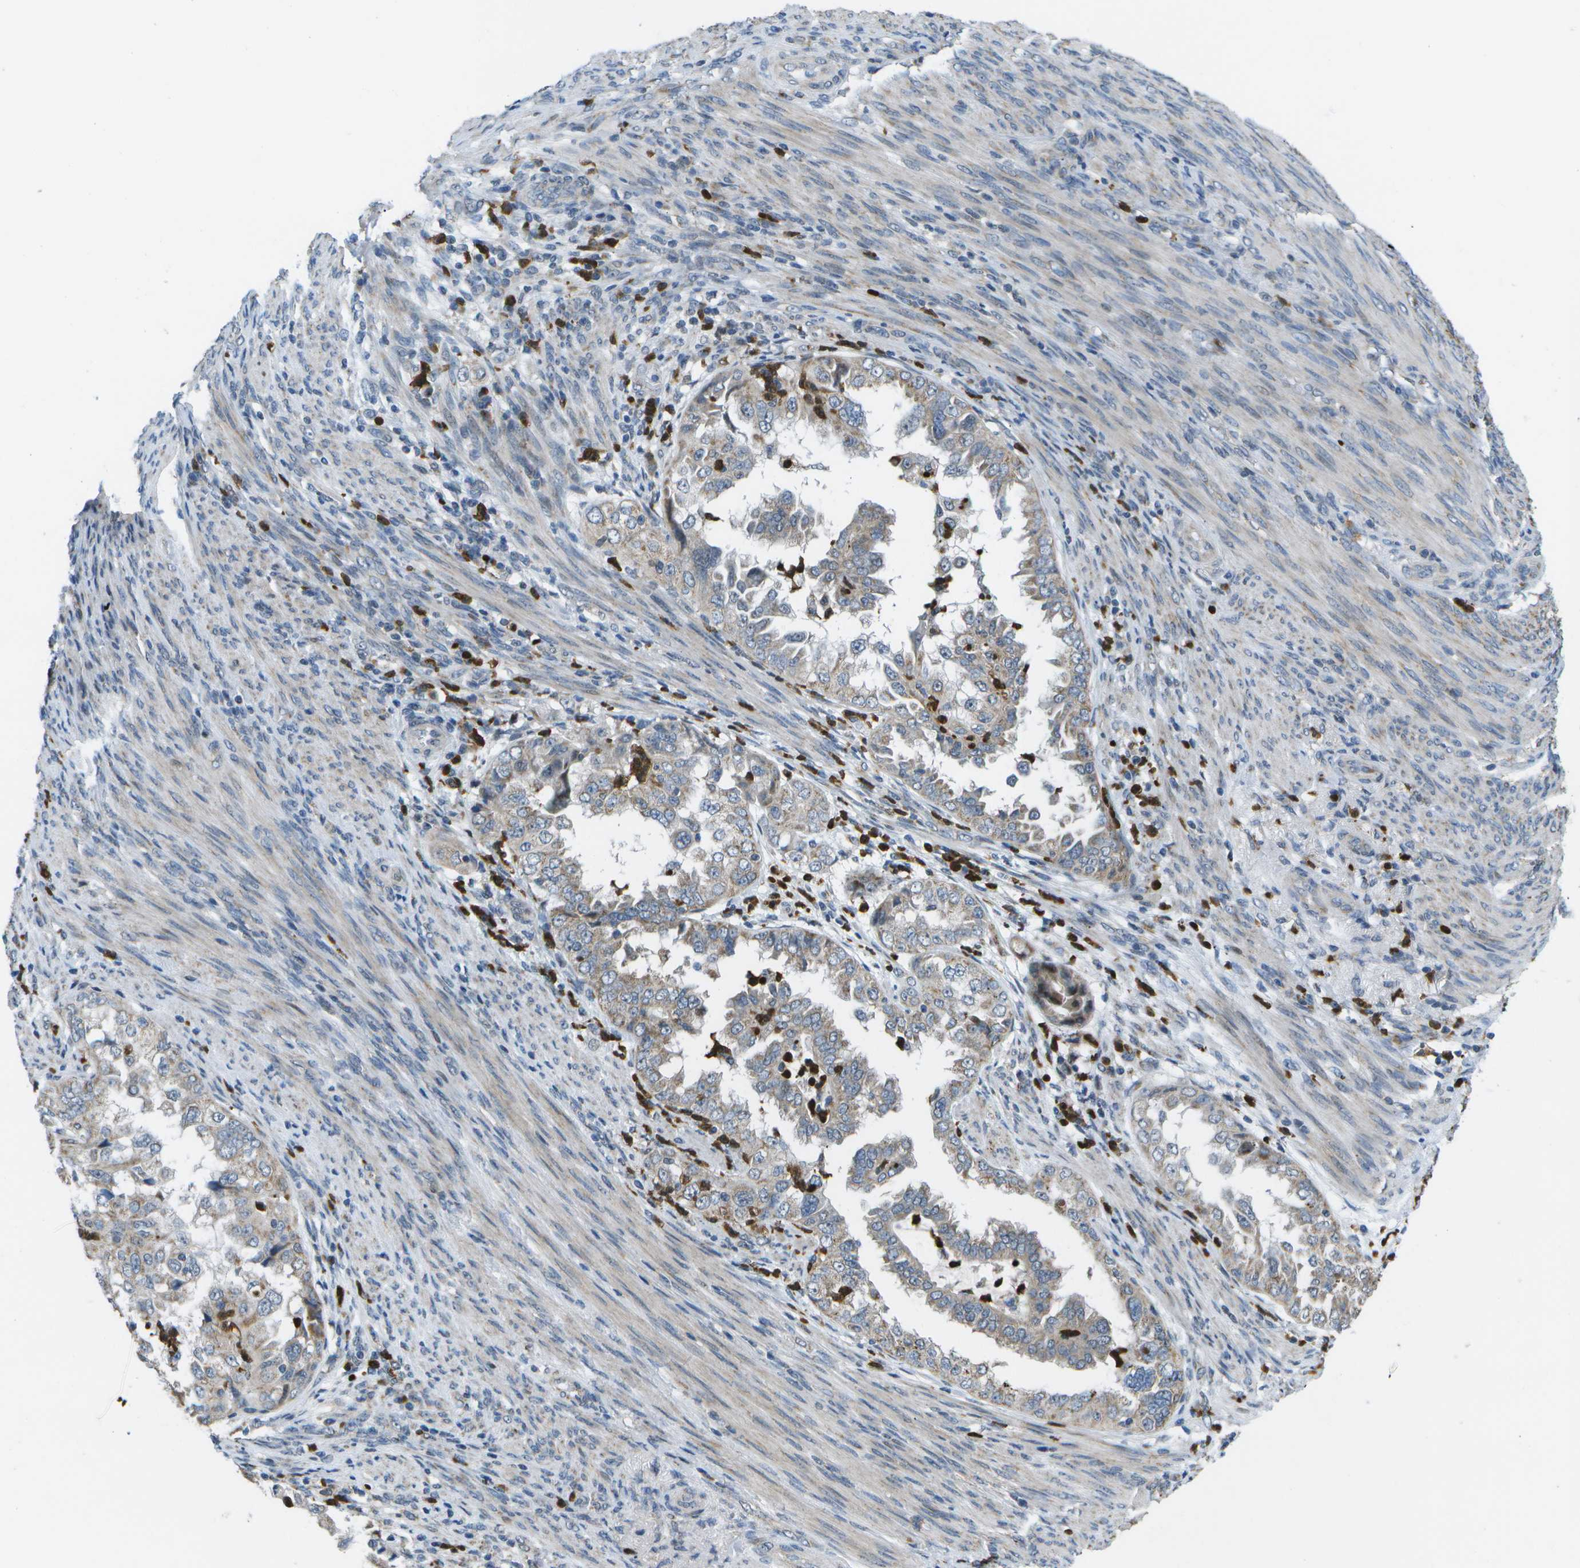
{"staining": {"intensity": "weak", "quantity": "25%-75%", "location": "cytoplasmic/membranous"}, "tissue": "endometrial cancer", "cell_type": "Tumor cells", "image_type": "cancer", "snomed": [{"axis": "morphology", "description": "Adenocarcinoma, NOS"}, {"axis": "topography", "description": "Endometrium"}], "caption": "Endometrial cancer (adenocarcinoma) stained with a brown dye exhibits weak cytoplasmic/membranous positive positivity in about 25%-75% of tumor cells.", "gene": "GALNT15", "patient": {"sex": "female", "age": 85}}